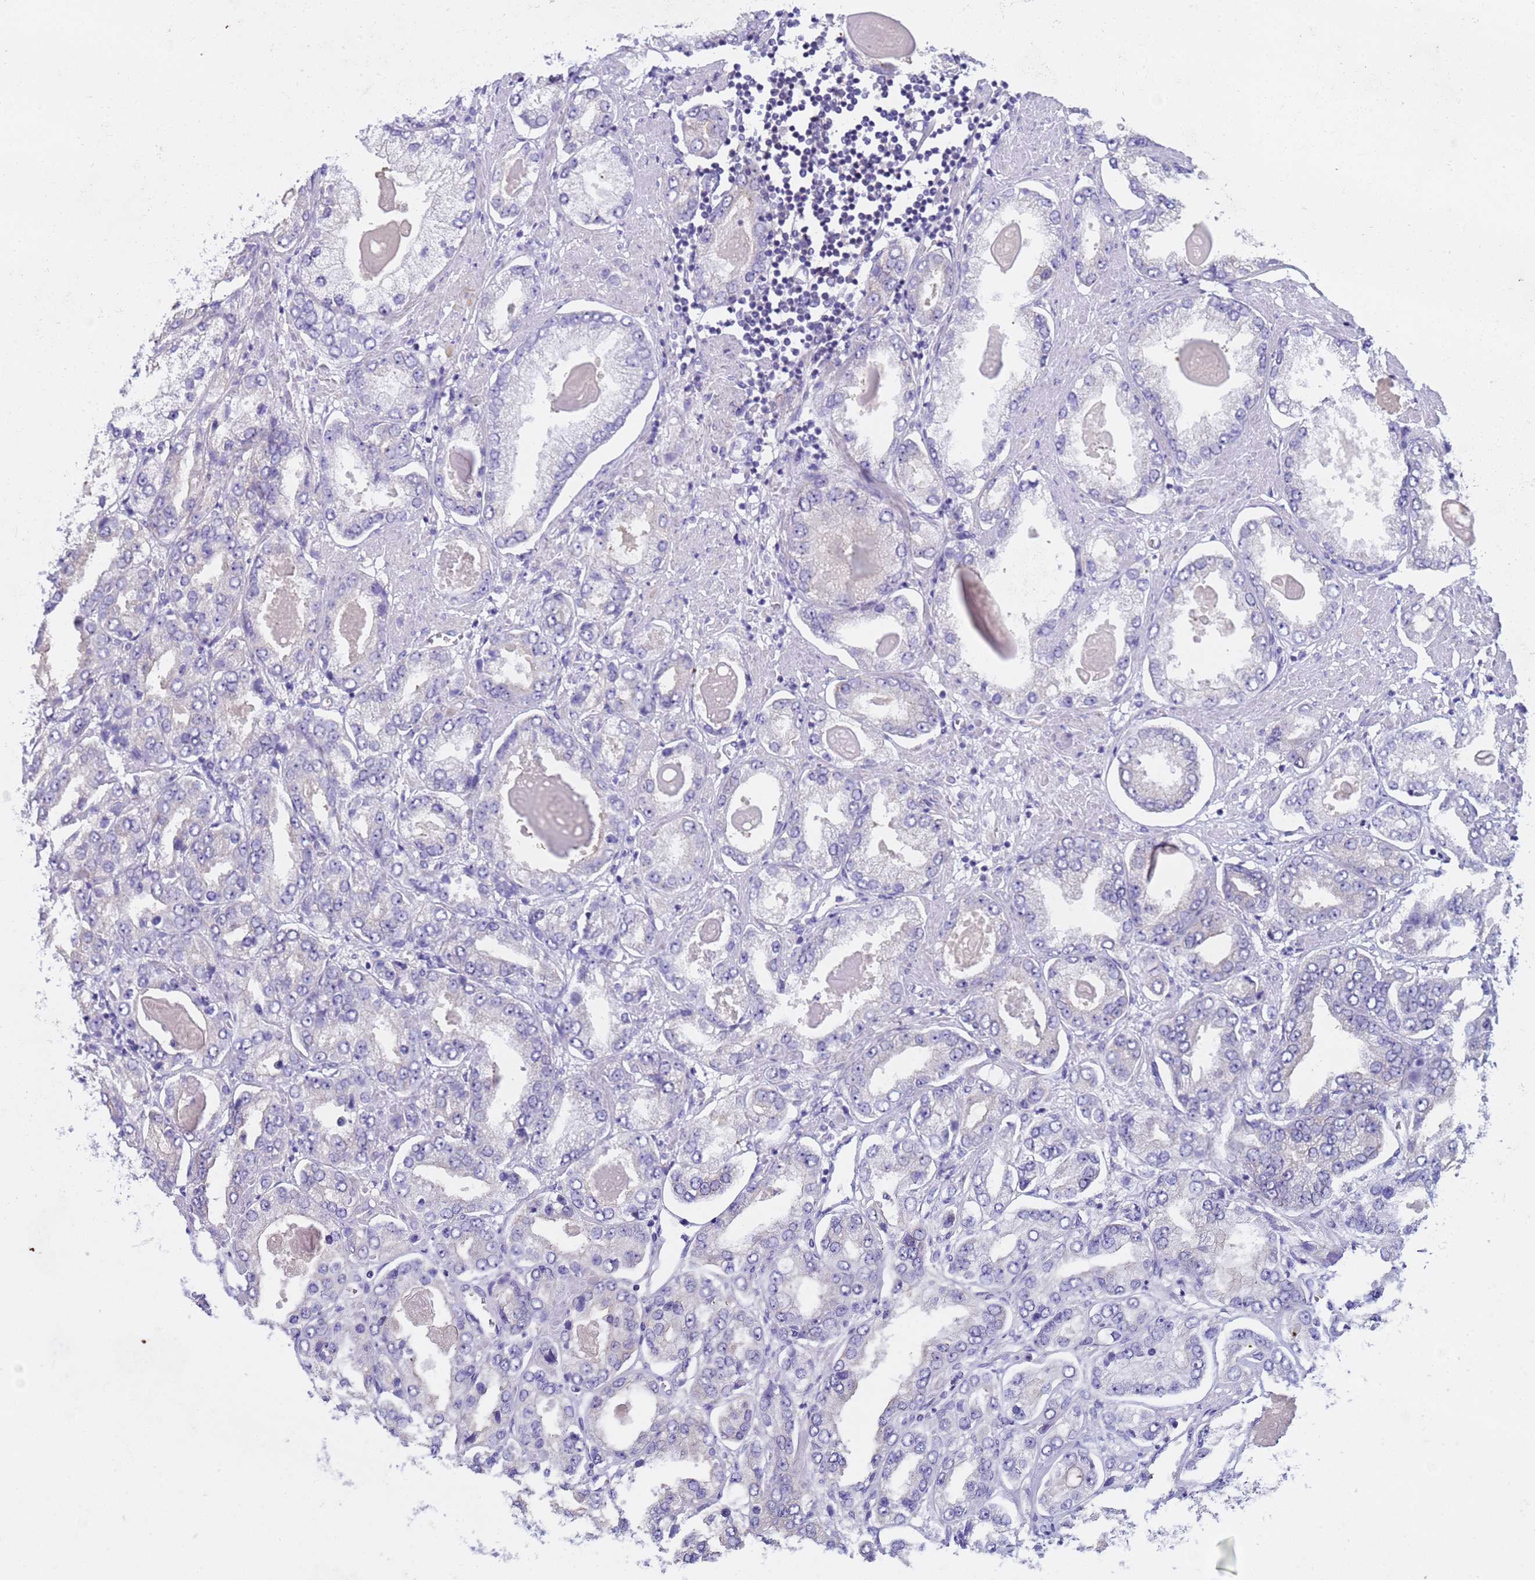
{"staining": {"intensity": "negative", "quantity": "none", "location": "none"}, "tissue": "prostate cancer", "cell_type": "Tumor cells", "image_type": "cancer", "snomed": [{"axis": "morphology", "description": "Adenocarcinoma, High grade"}, {"axis": "topography", "description": "Prostate"}], "caption": "This is an immunohistochemistry micrograph of human prostate cancer (adenocarcinoma (high-grade)). There is no positivity in tumor cells.", "gene": "CAPN7", "patient": {"sex": "male", "age": 68}}